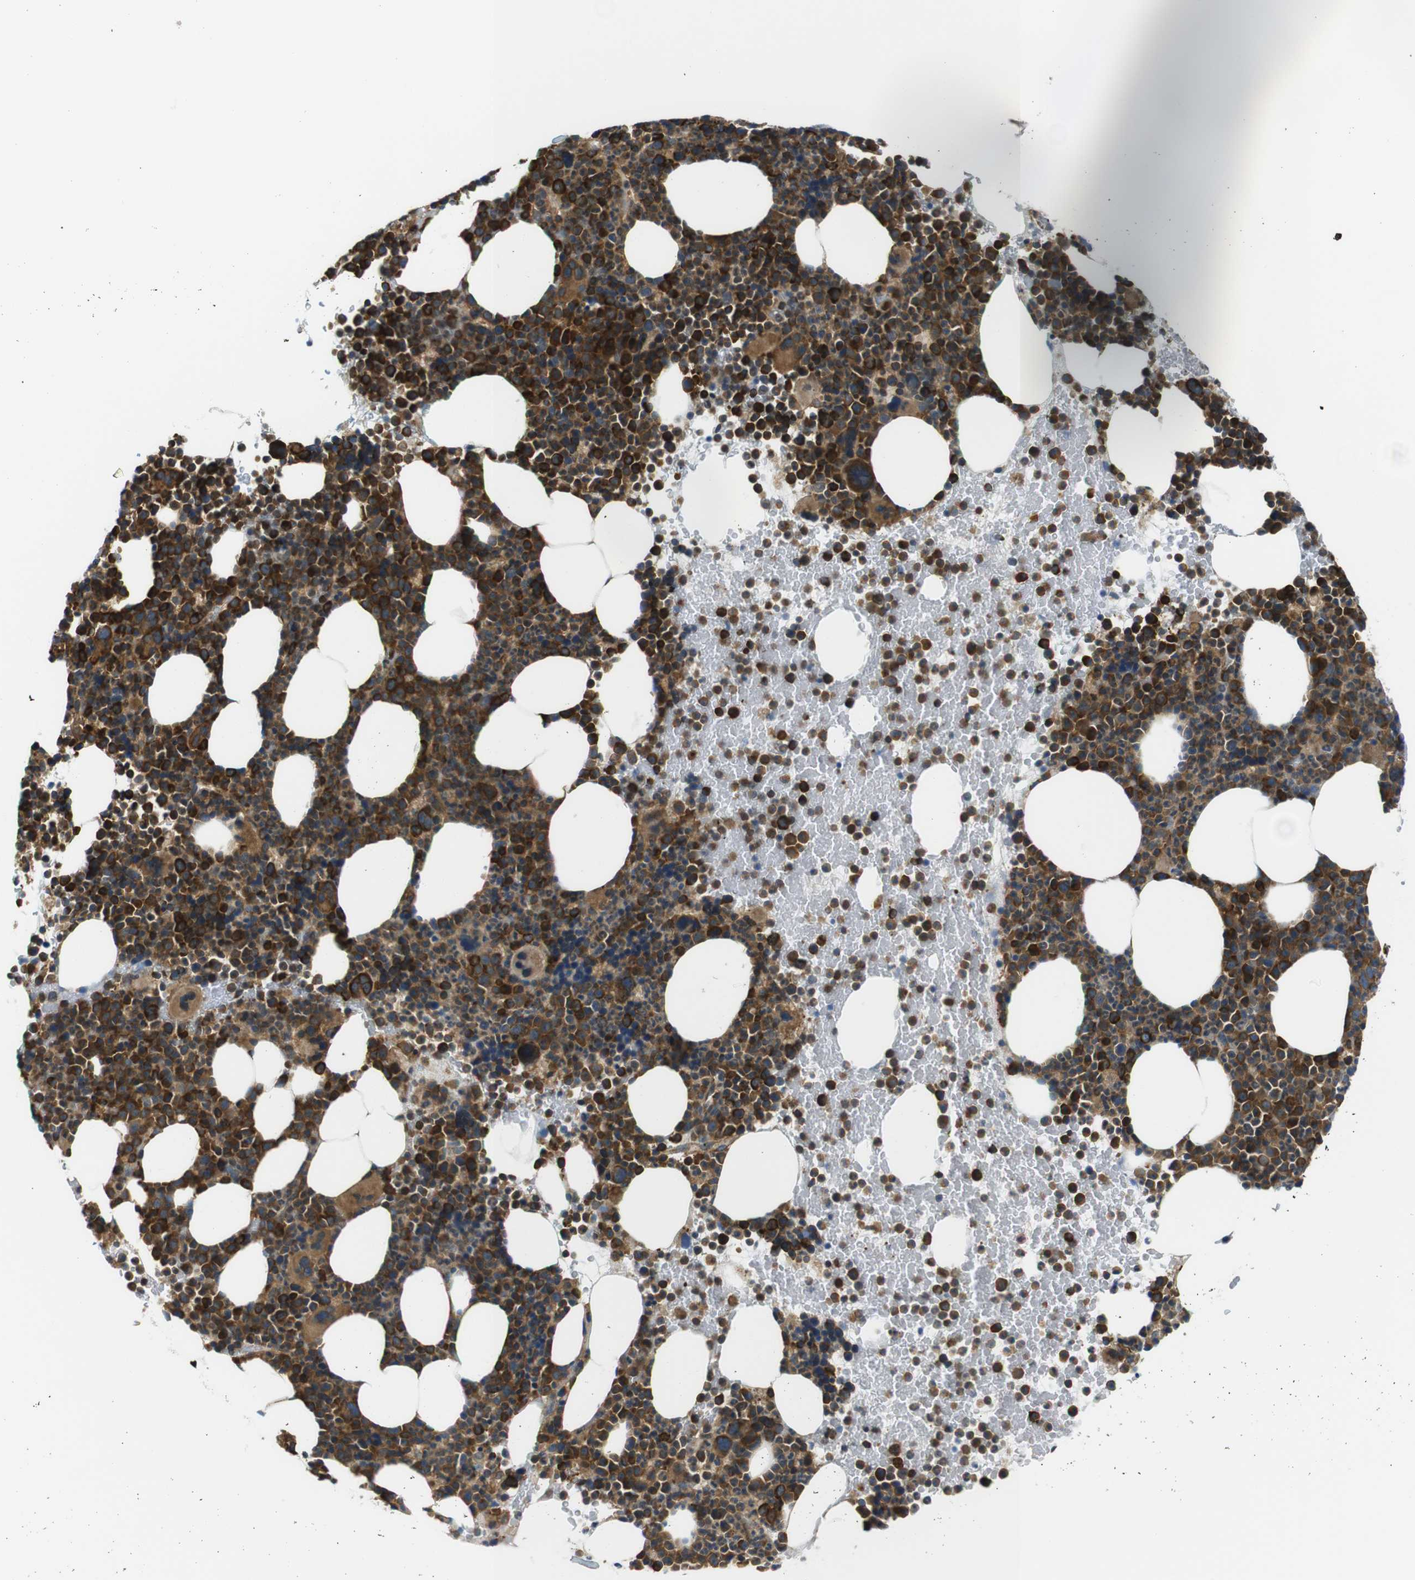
{"staining": {"intensity": "strong", "quantity": ">75%", "location": "cytoplasmic/membranous"}, "tissue": "bone marrow", "cell_type": "Hematopoietic cells", "image_type": "normal", "snomed": [{"axis": "morphology", "description": "Normal tissue, NOS"}, {"axis": "morphology", "description": "Inflammation, NOS"}, {"axis": "topography", "description": "Bone marrow"}], "caption": "A brown stain labels strong cytoplasmic/membranous expression of a protein in hematopoietic cells of normal bone marrow.", "gene": "TSC1", "patient": {"sex": "male", "age": 73}}